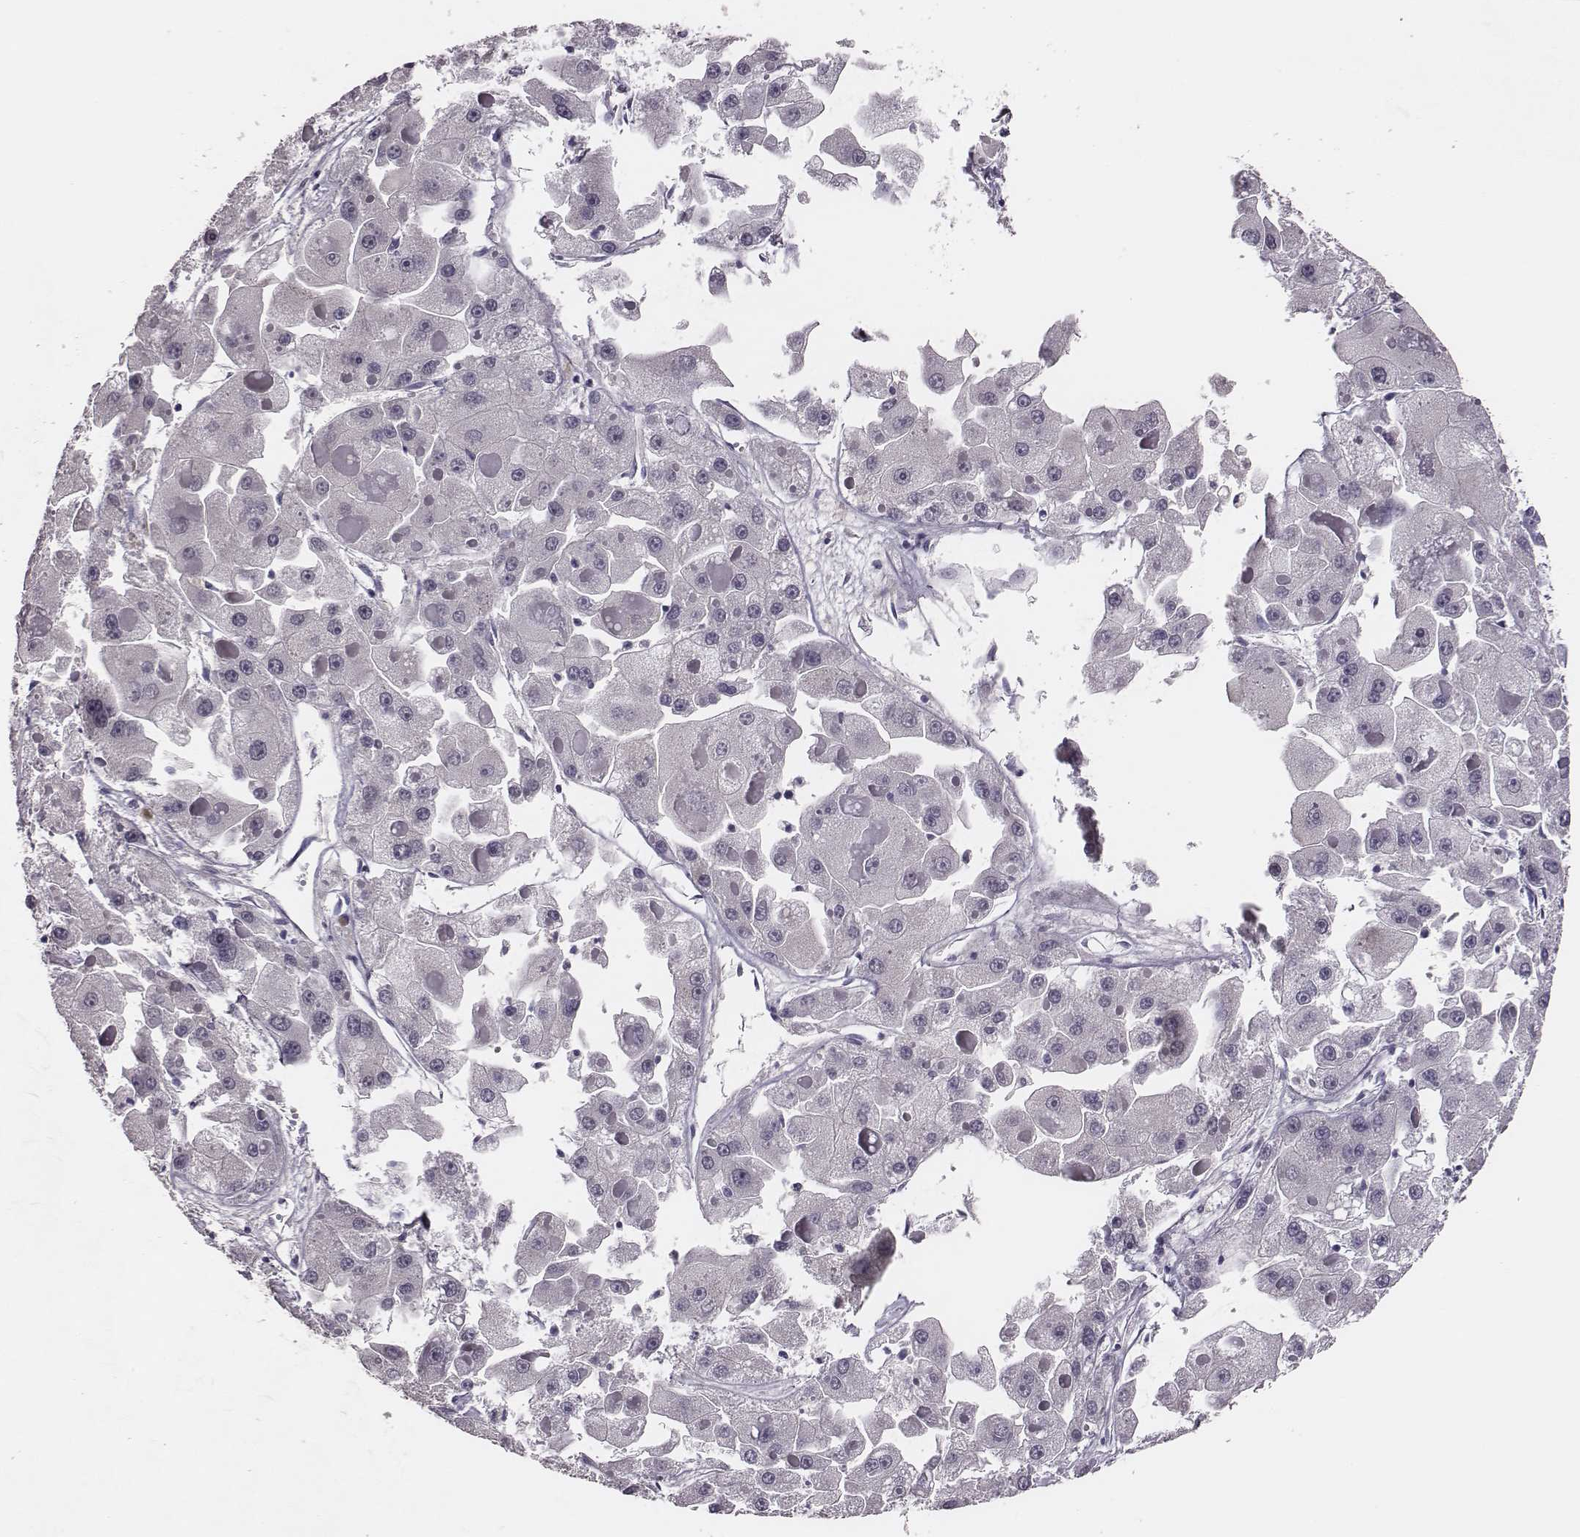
{"staining": {"intensity": "negative", "quantity": "none", "location": "none"}, "tissue": "liver cancer", "cell_type": "Tumor cells", "image_type": "cancer", "snomed": [{"axis": "morphology", "description": "Carcinoma, Hepatocellular, NOS"}, {"axis": "topography", "description": "Liver"}], "caption": "This is an IHC micrograph of hepatocellular carcinoma (liver). There is no staining in tumor cells.", "gene": "SCML2", "patient": {"sex": "female", "age": 73}}